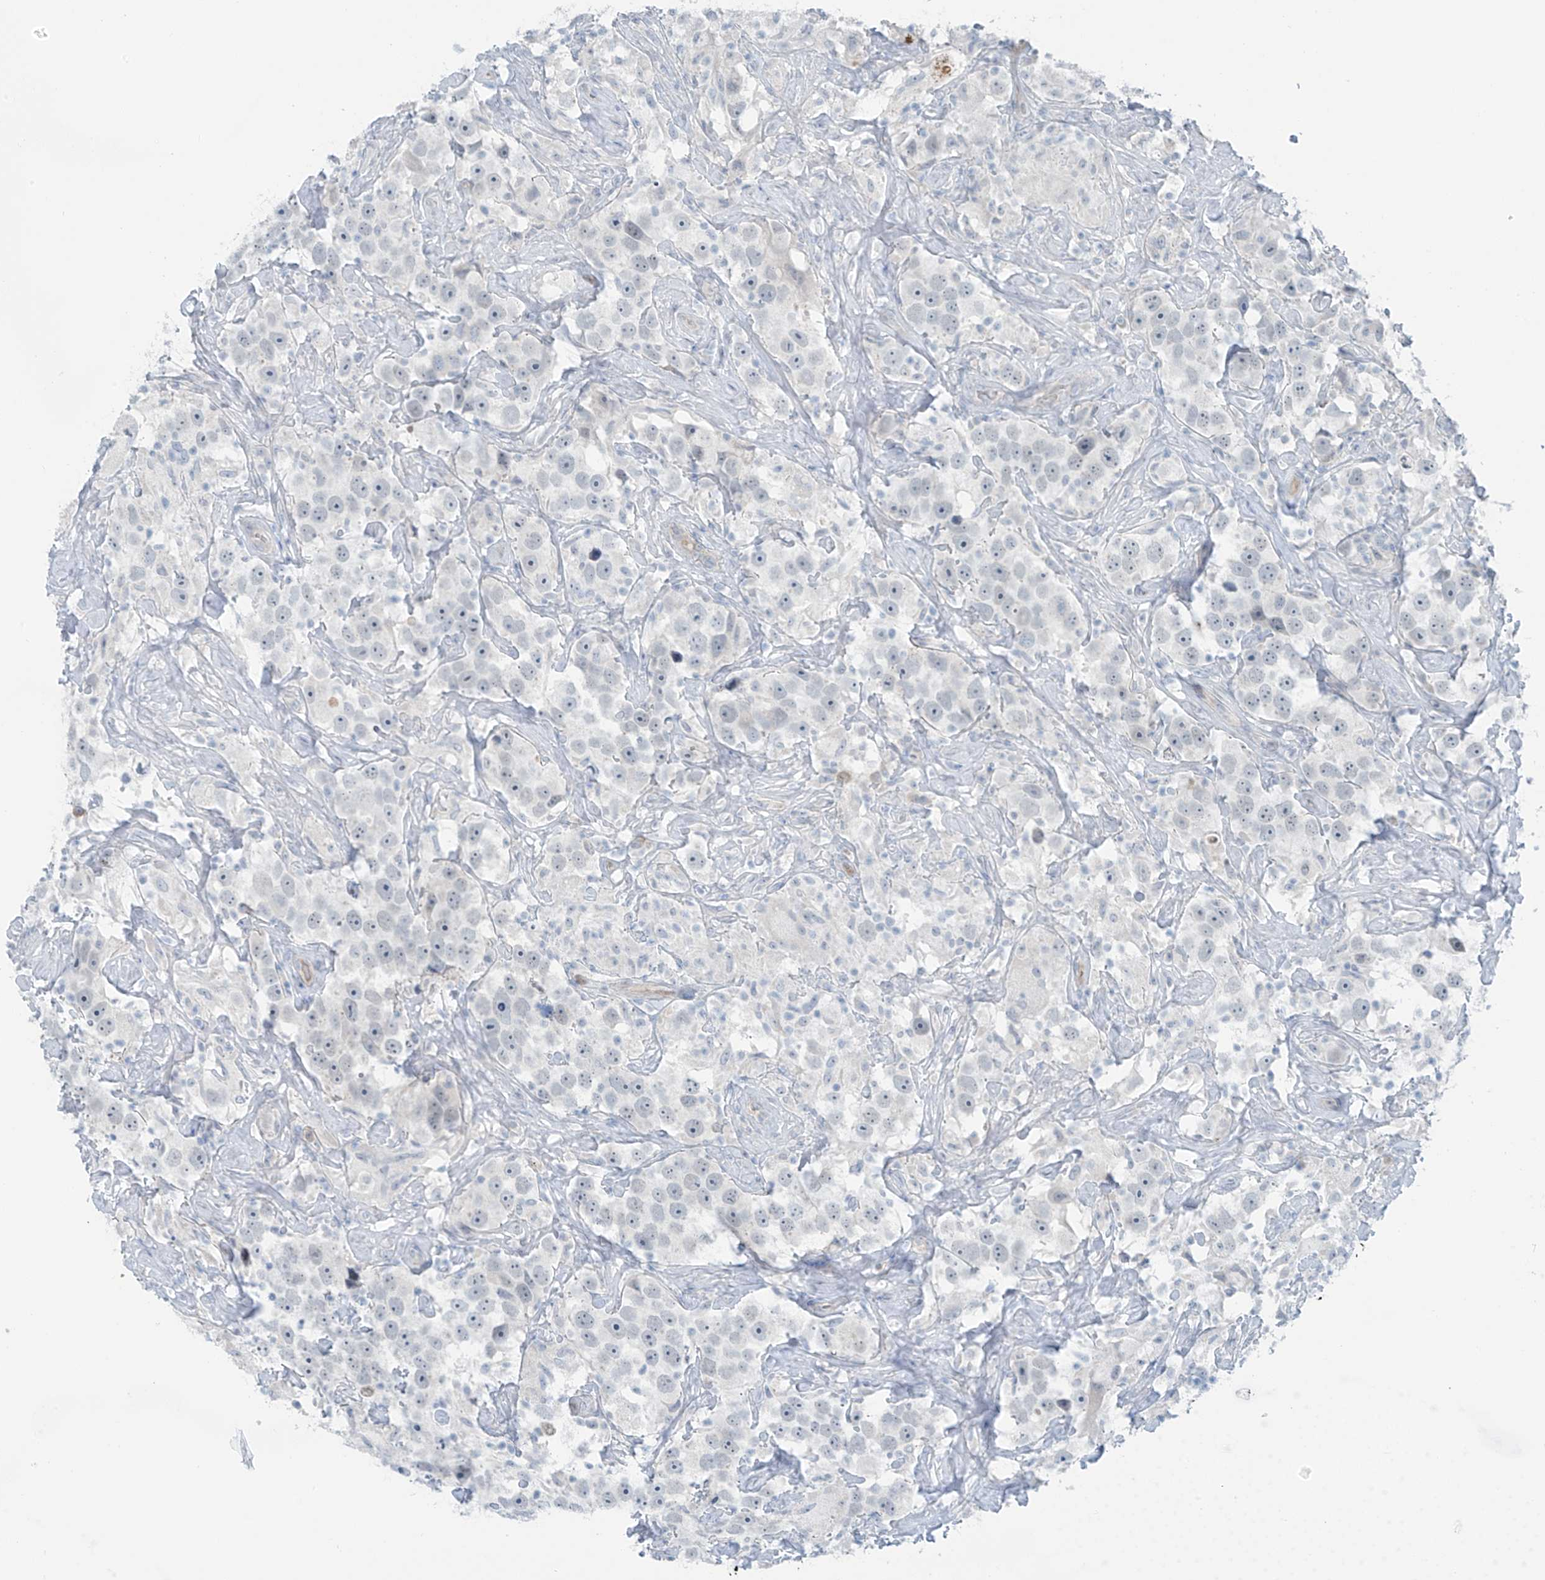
{"staining": {"intensity": "negative", "quantity": "none", "location": "none"}, "tissue": "testis cancer", "cell_type": "Tumor cells", "image_type": "cancer", "snomed": [{"axis": "morphology", "description": "Seminoma, NOS"}, {"axis": "topography", "description": "Testis"}], "caption": "Tumor cells are negative for protein expression in human testis cancer.", "gene": "ZNF793", "patient": {"sex": "male", "age": 49}}